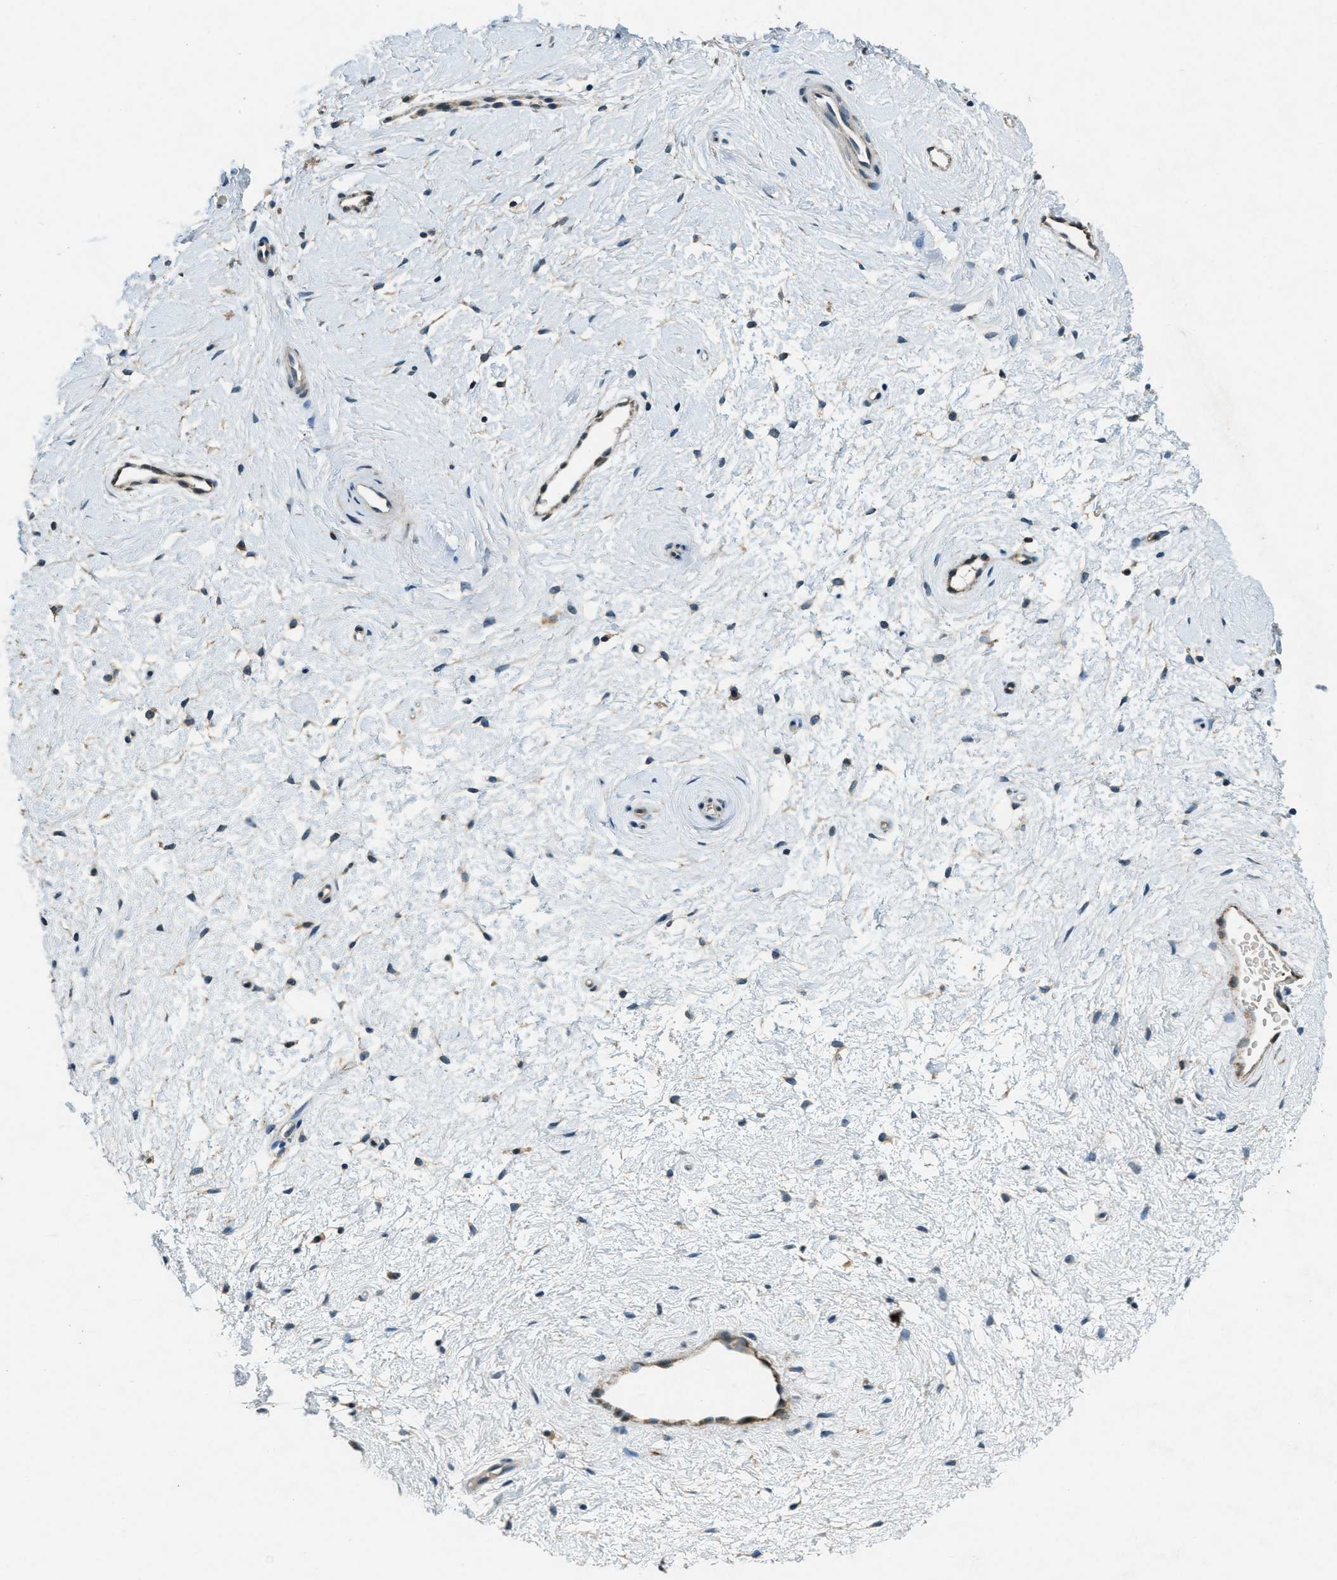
{"staining": {"intensity": "moderate", "quantity": "25%-75%", "location": "cytoplasmic/membranous"}, "tissue": "cervix", "cell_type": "Squamous epithelial cells", "image_type": "normal", "snomed": [{"axis": "morphology", "description": "Normal tissue, NOS"}, {"axis": "topography", "description": "Cervix"}], "caption": "DAB immunohistochemical staining of normal cervix demonstrates moderate cytoplasmic/membranous protein staining in about 25%-75% of squamous epithelial cells.", "gene": "RAB3D", "patient": {"sex": "female", "age": 39}}